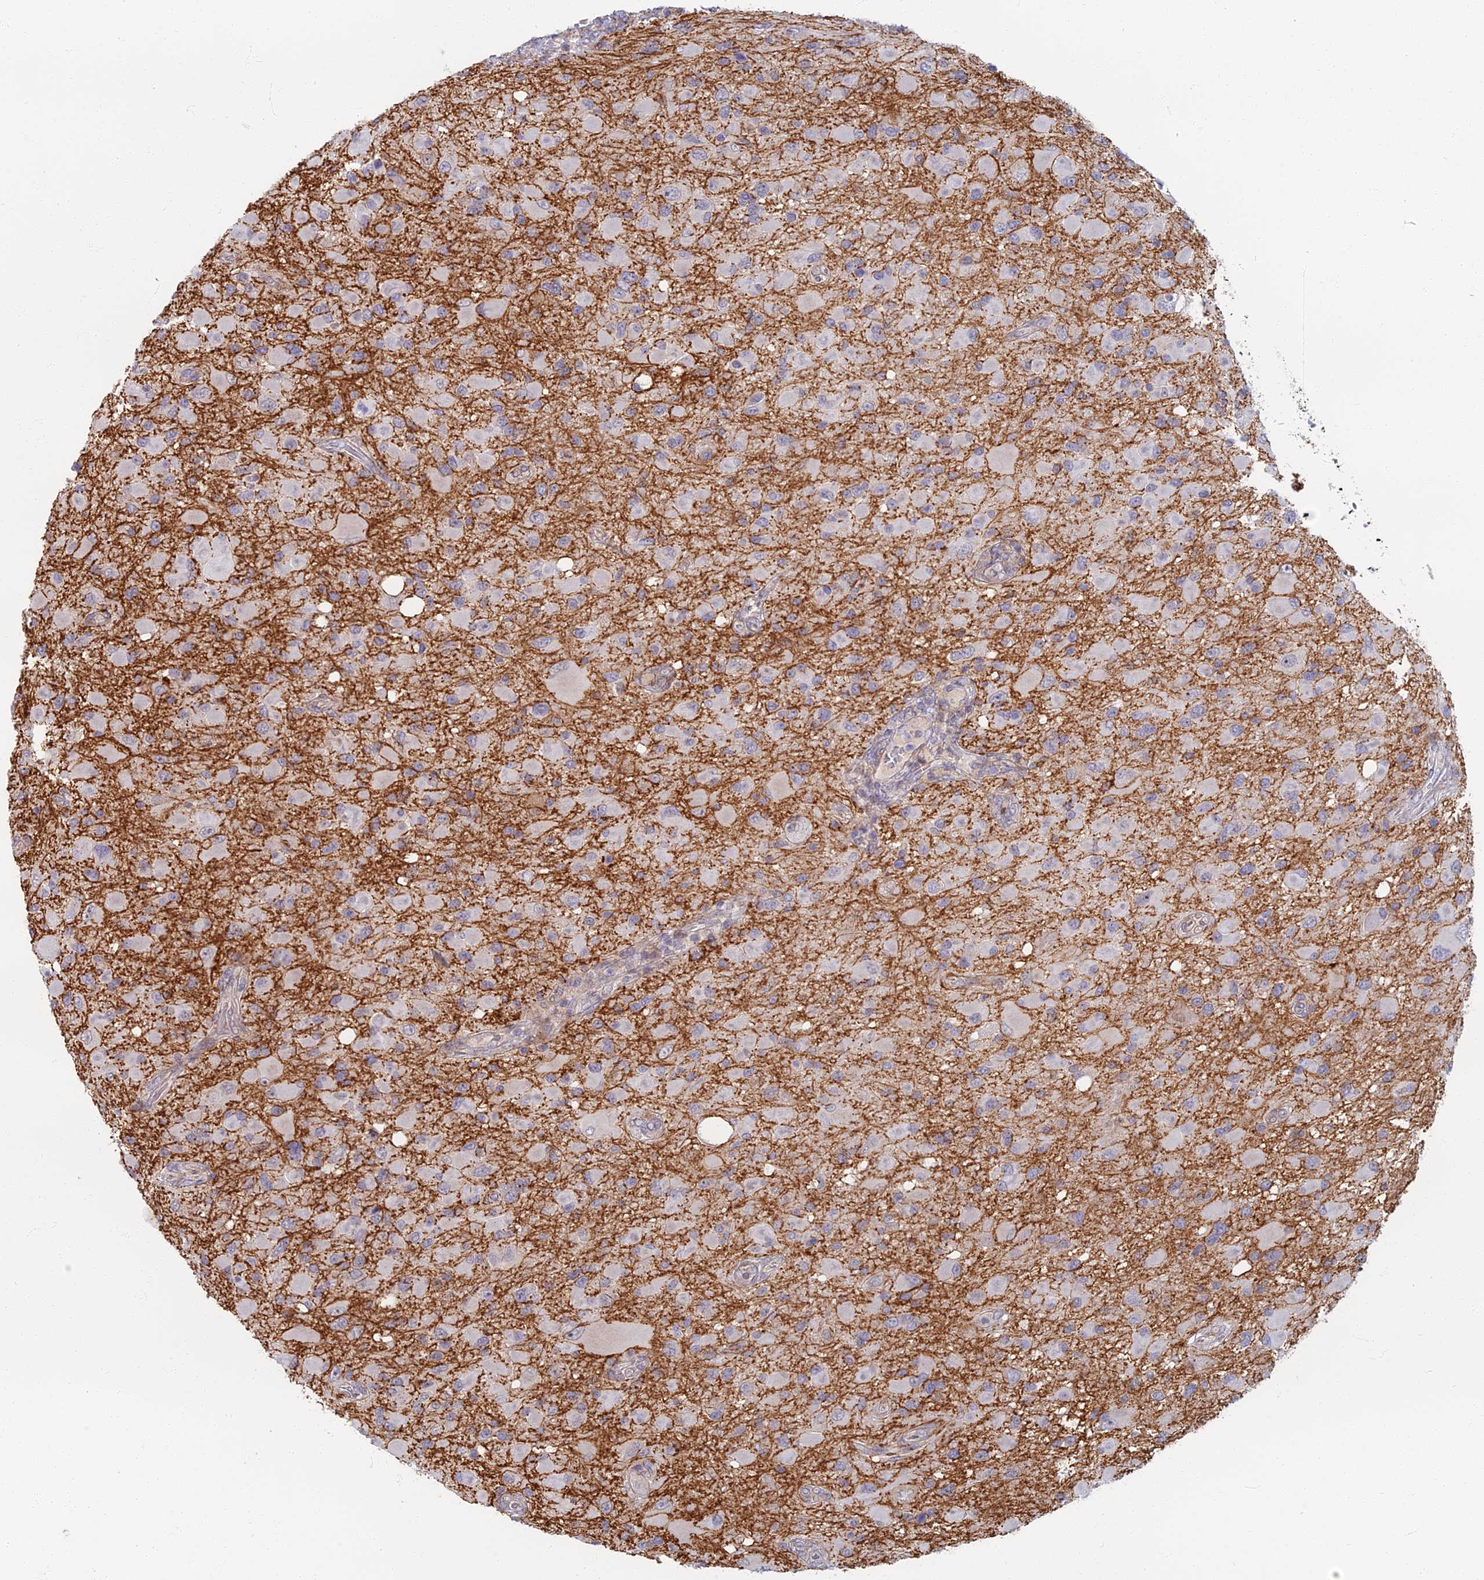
{"staining": {"intensity": "negative", "quantity": "none", "location": "none"}, "tissue": "glioma", "cell_type": "Tumor cells", "image_type": "cancer", "snomed": [{"axis": "morphology", "description": "Glioma, malignant, High grade"}, {"axis": "topography", "description": "Brain"}], "caption": "Immunohistochemistry micrograph of human malignant glioma (high-grade) stained for a protein (brown), which demonstrates no expression in tumor cells. (Immunohistochemistry, brightfield microscopy, high magnification).", "gene": "C15orf40", "patient": {"sex": "male", "age": 53}}